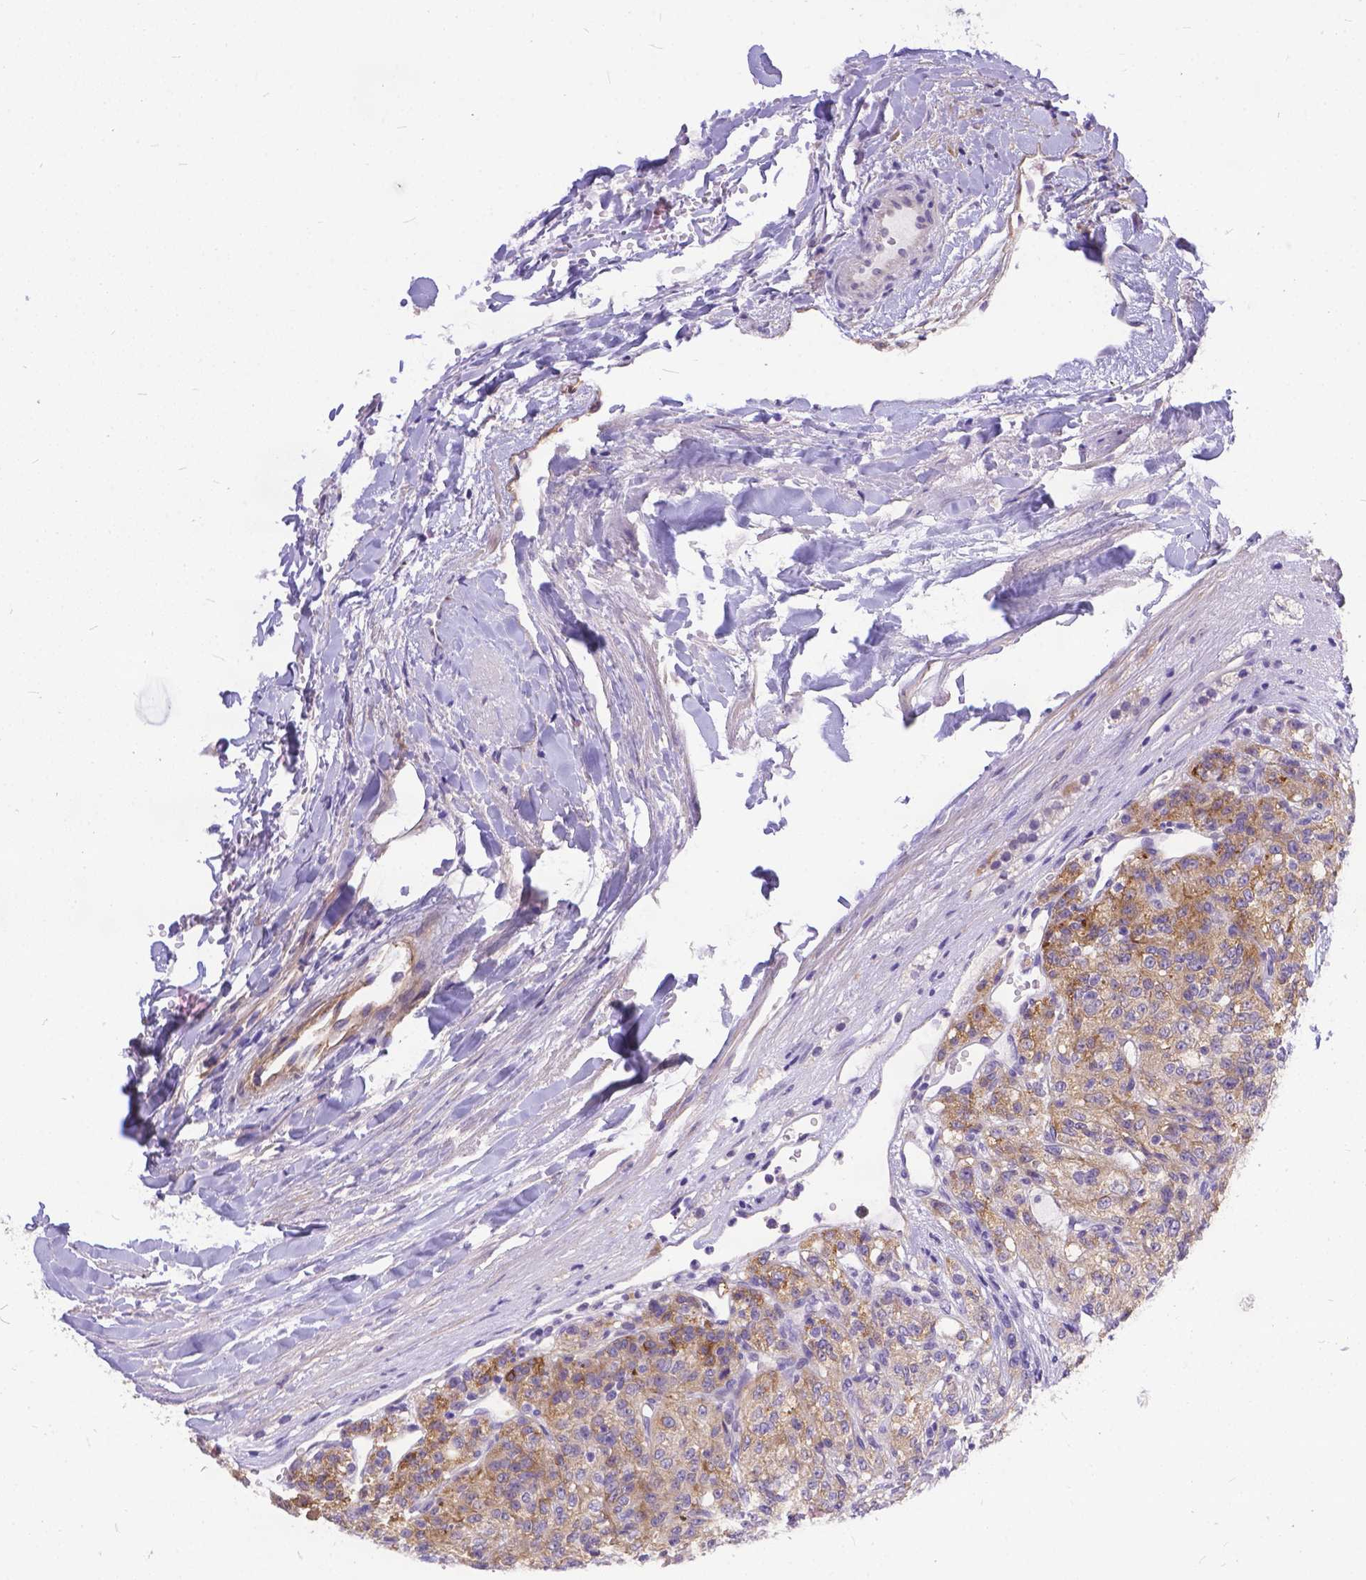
{"staining": {"intensity": "moderate", "quantity": ">75%", "location": "cytoplasmic/membranous"}, "tissue": "renal cancer", "cell_type": "Tumor cells", "image_type": "cancer", "snomed": [{"axis": "morphology", "description": "Adenocarcinoma, NOS"}, {"axis": "topography", "description": "Kidney"}], "caption": "DAB (3,3'-diaminobenzidine) immunohistochemical staining of human adenocarcinoma (renal) reveals moderate cytoplasmic/membranous protein positivity in about >75% of tumor cells. The staining is performed using DAB brown chromogen to label protein expression. The nuclei are counter-stained blue using hematoxylin.", "gene": "DLEC1", "patient": {"sex": "female", "age": 63}}